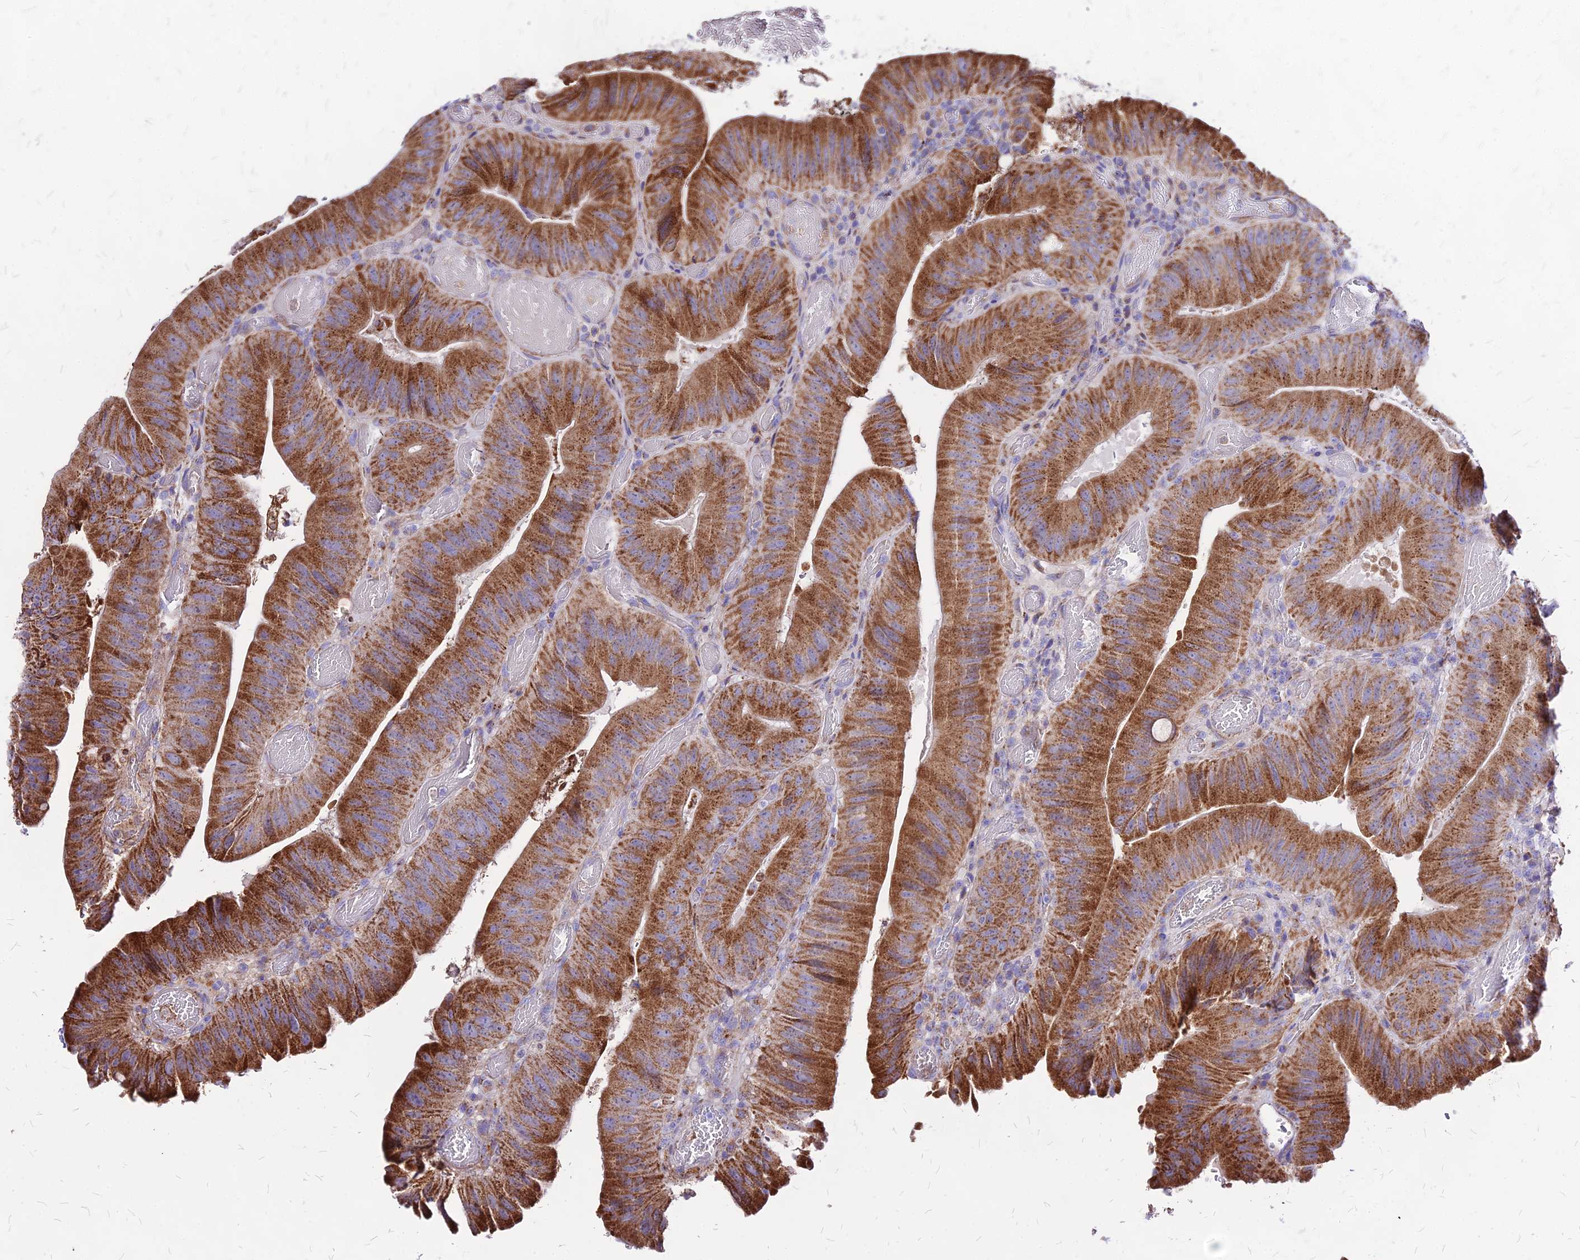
{"staining": {"intensity": "moderate", "quantity": ">75%", "location": "cytoplasmic/membranous"}, "tissue": "colorectal cancer", "cell_type": "Tumor cells", "image_type": "cancer", "snomed": [{"axis": "morphology", "description": "Adenocarcinoma, NOS"}, {"axis": "topography", "description": "Colon"}], "caption": "Colorectal cancer tissue demonstrates moderate cytoplasmic/membranous positivity in approximately >75% of tumor cells, visualized by immunohistochemistry. (Stains: DAB (3,3'-diaminobenzidine) in brown, nuclei in blue, Microscopy: brightfield microscopy at high magnification).", "gene": "MRPL3", "patient": {"sex": "female", "age": 43}}